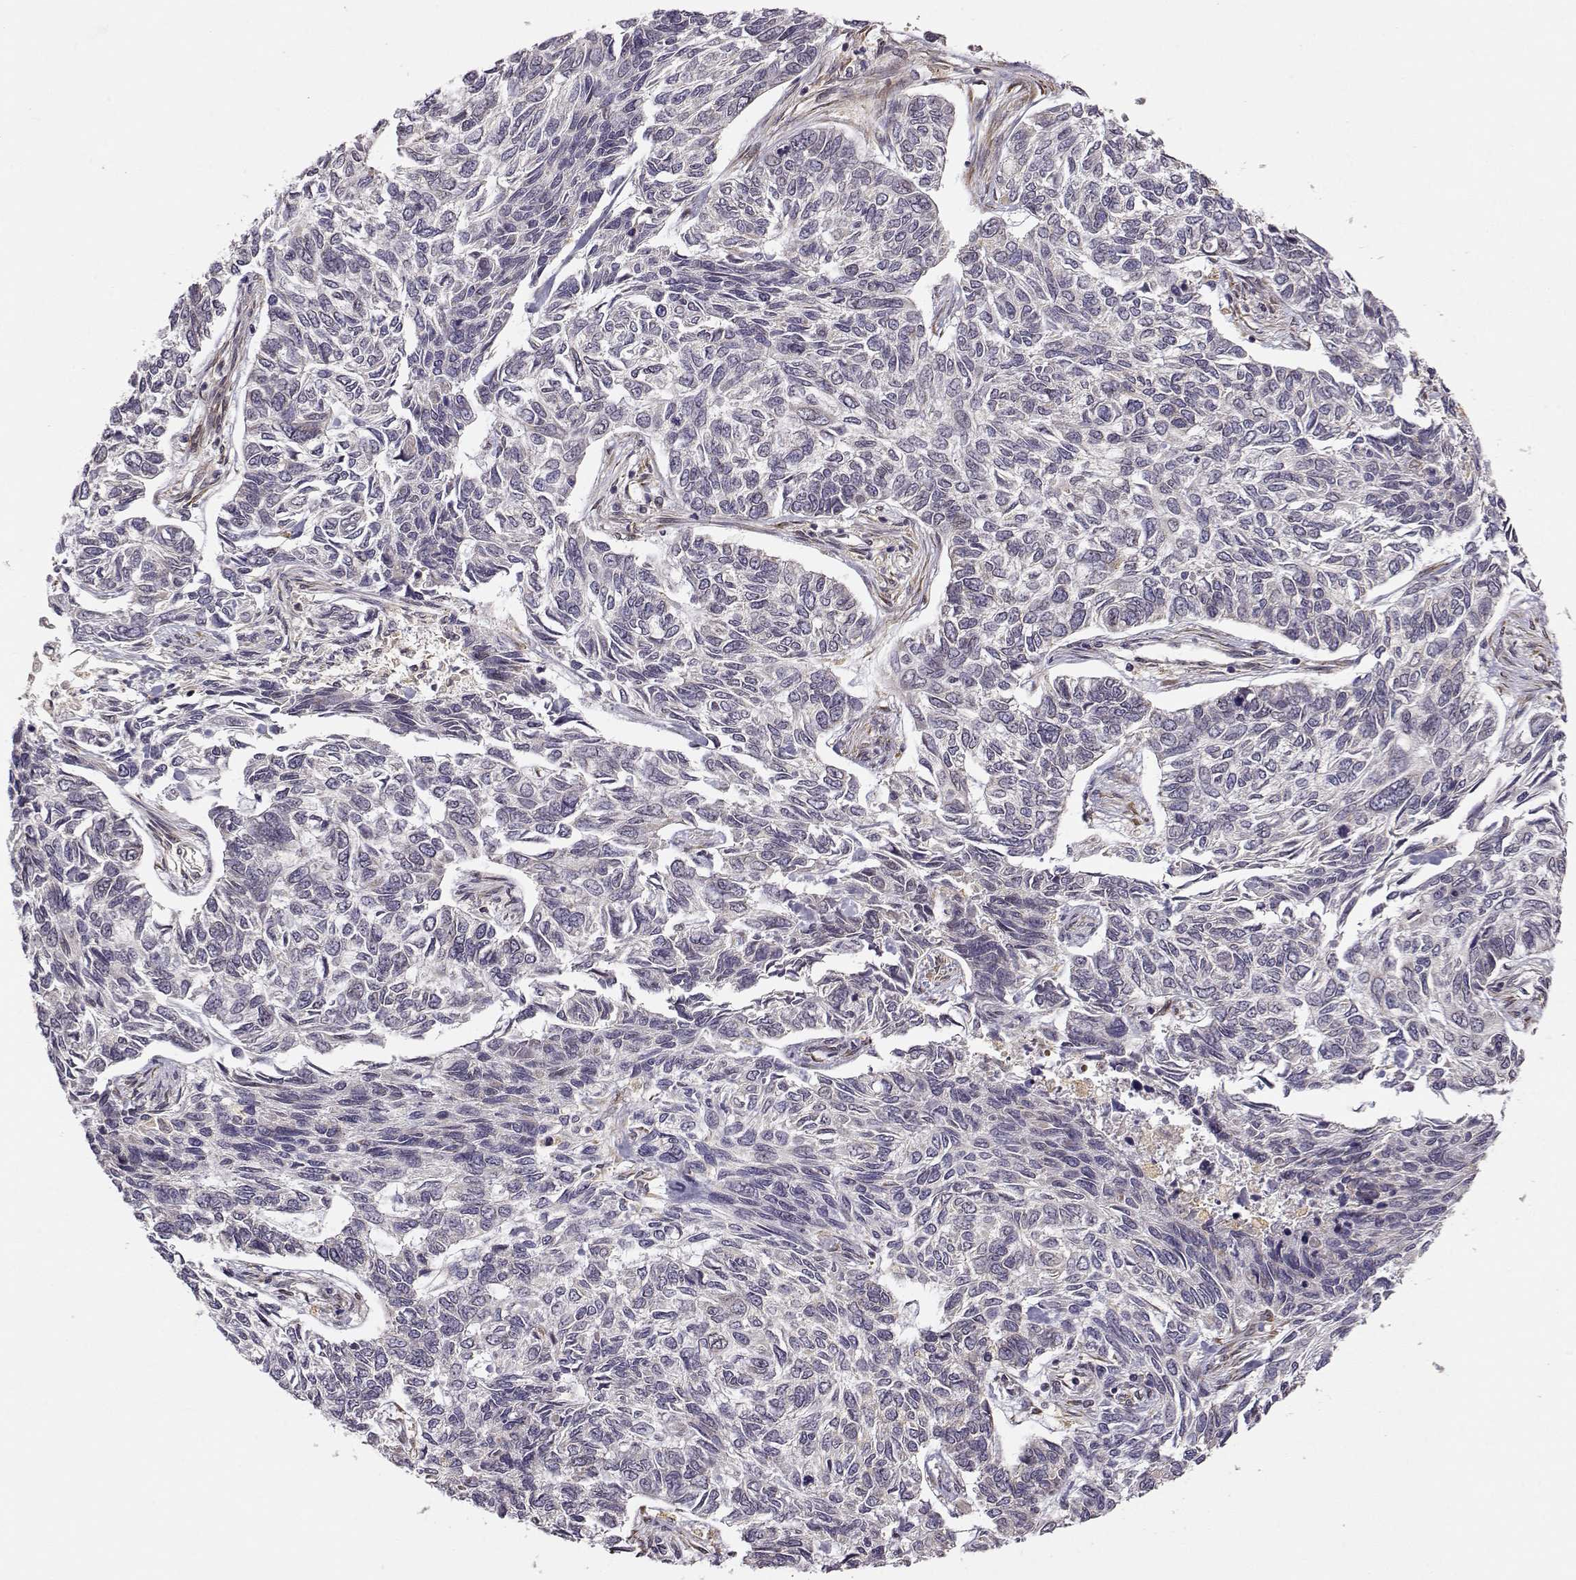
{"staining": {"intensity": "negative", "quantity": "none", "location": "none"}, "tissue": "skin cancer", "cell_type": "Tumor cells", "image_type": "cancer", "snomed": [{"axis": "morphology", "description": "Basal cell carcinoma"}, {"axis": "topography", "description": "Skin"}], "caption": "Basal cell carcinoma (skin) was stained to show a protein in brown. There is no significant staining in tumor cells. (Brightfield microscopy of DAB (3,3'-diaminobenzidine) IHC at high magnification).", "gene": "ERGIC2", "patient": {"sex": "female", "age": 65}}